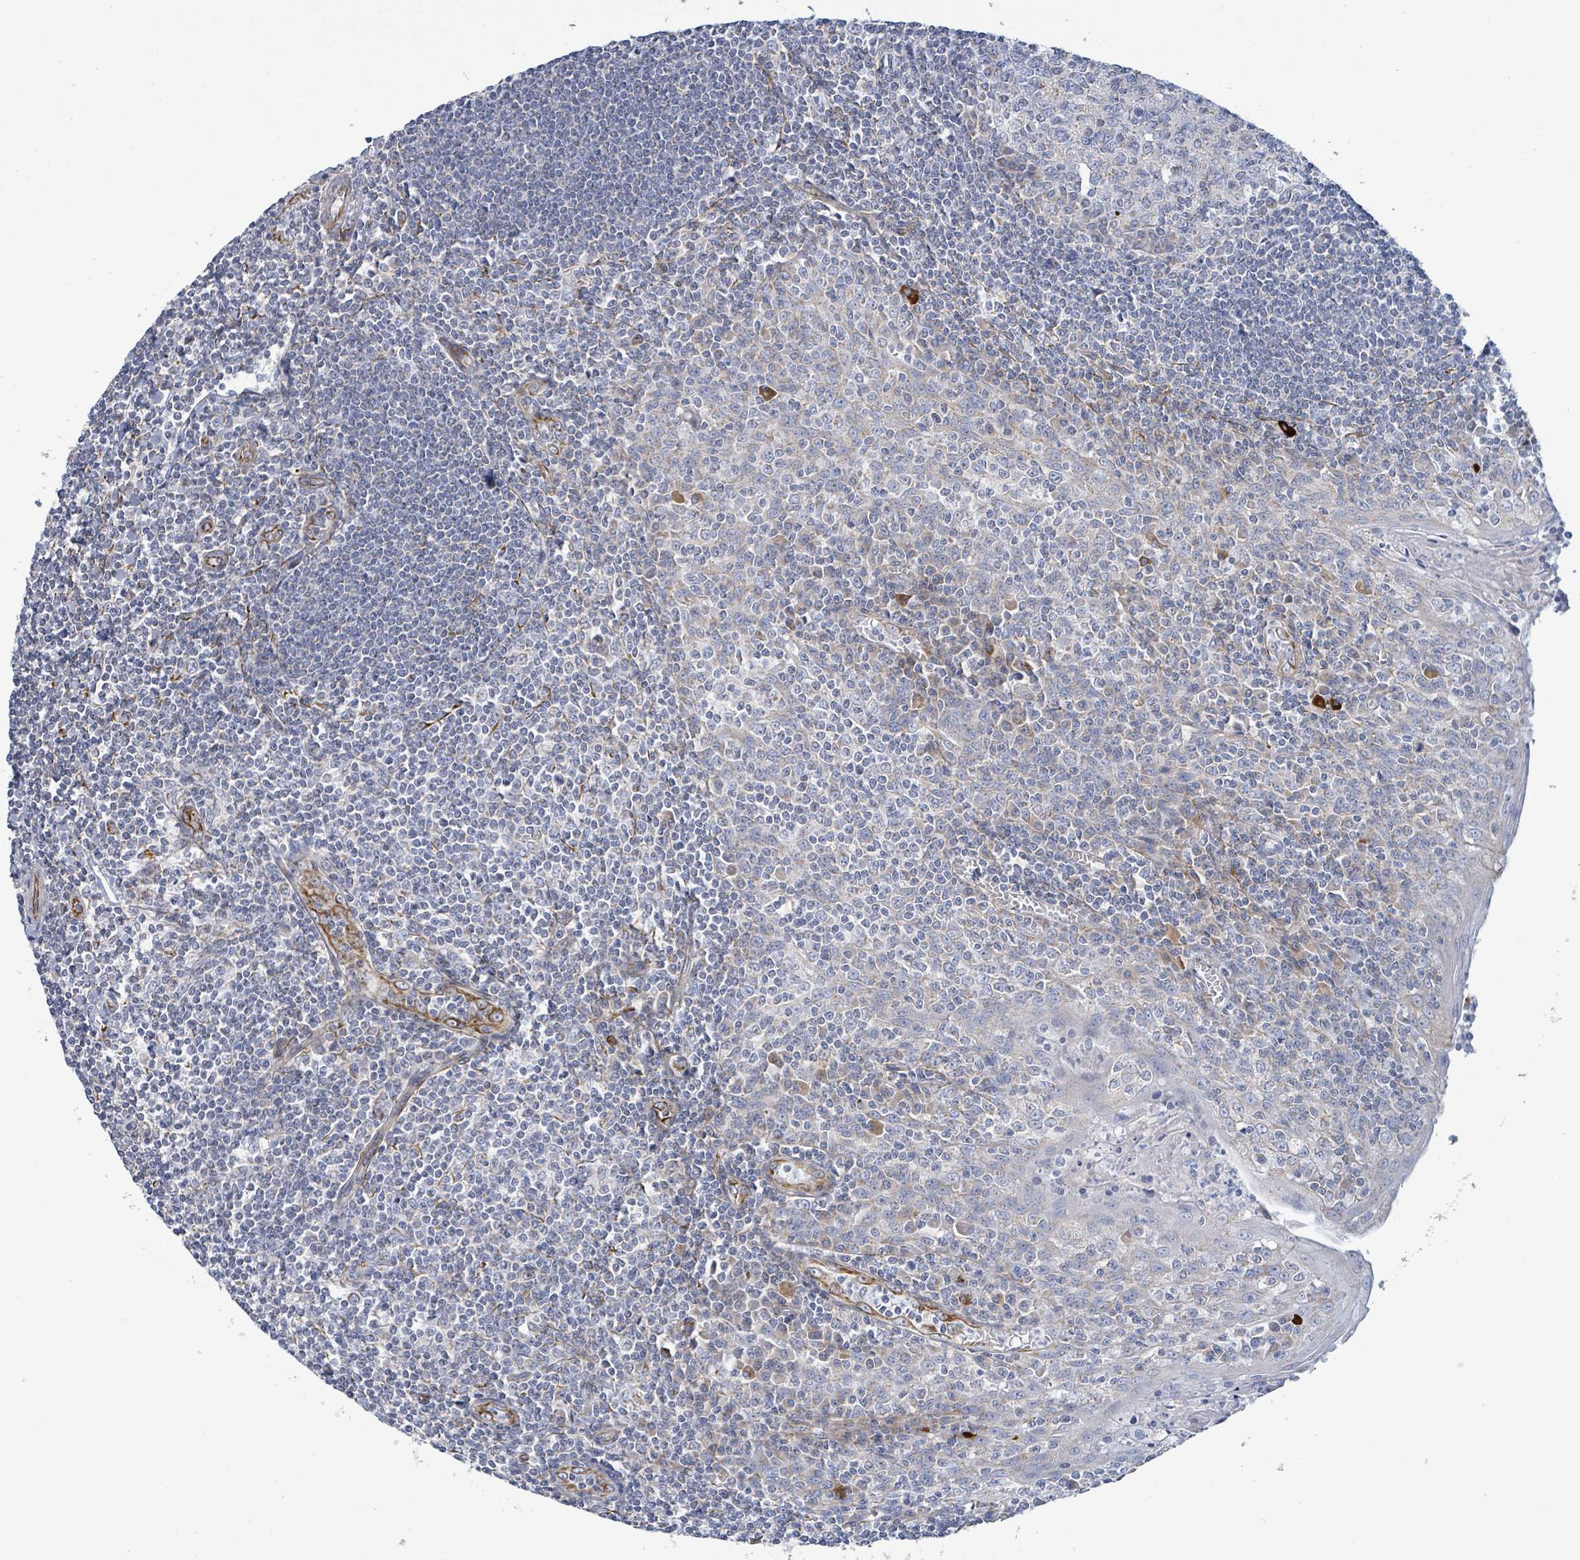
{"staining": {"intensity": "negative", "quantity": "none", "location": "none"}, "tissue": "tonsil", "cell_type": "Germinal center cells", "image_type": "normal", "snomed": [{"axis": "morphology", "description": "Normal tissue, NOS"}, {"axis": "topography", "description": "Tonsil"}], "caption": "Germinal center cells show no significant staining in benign tonsil. (Brightfield microscopy of DAB IHC at high magnification).", "gene": "ALG12", "patient": {"sex": "male", "age": 27}}